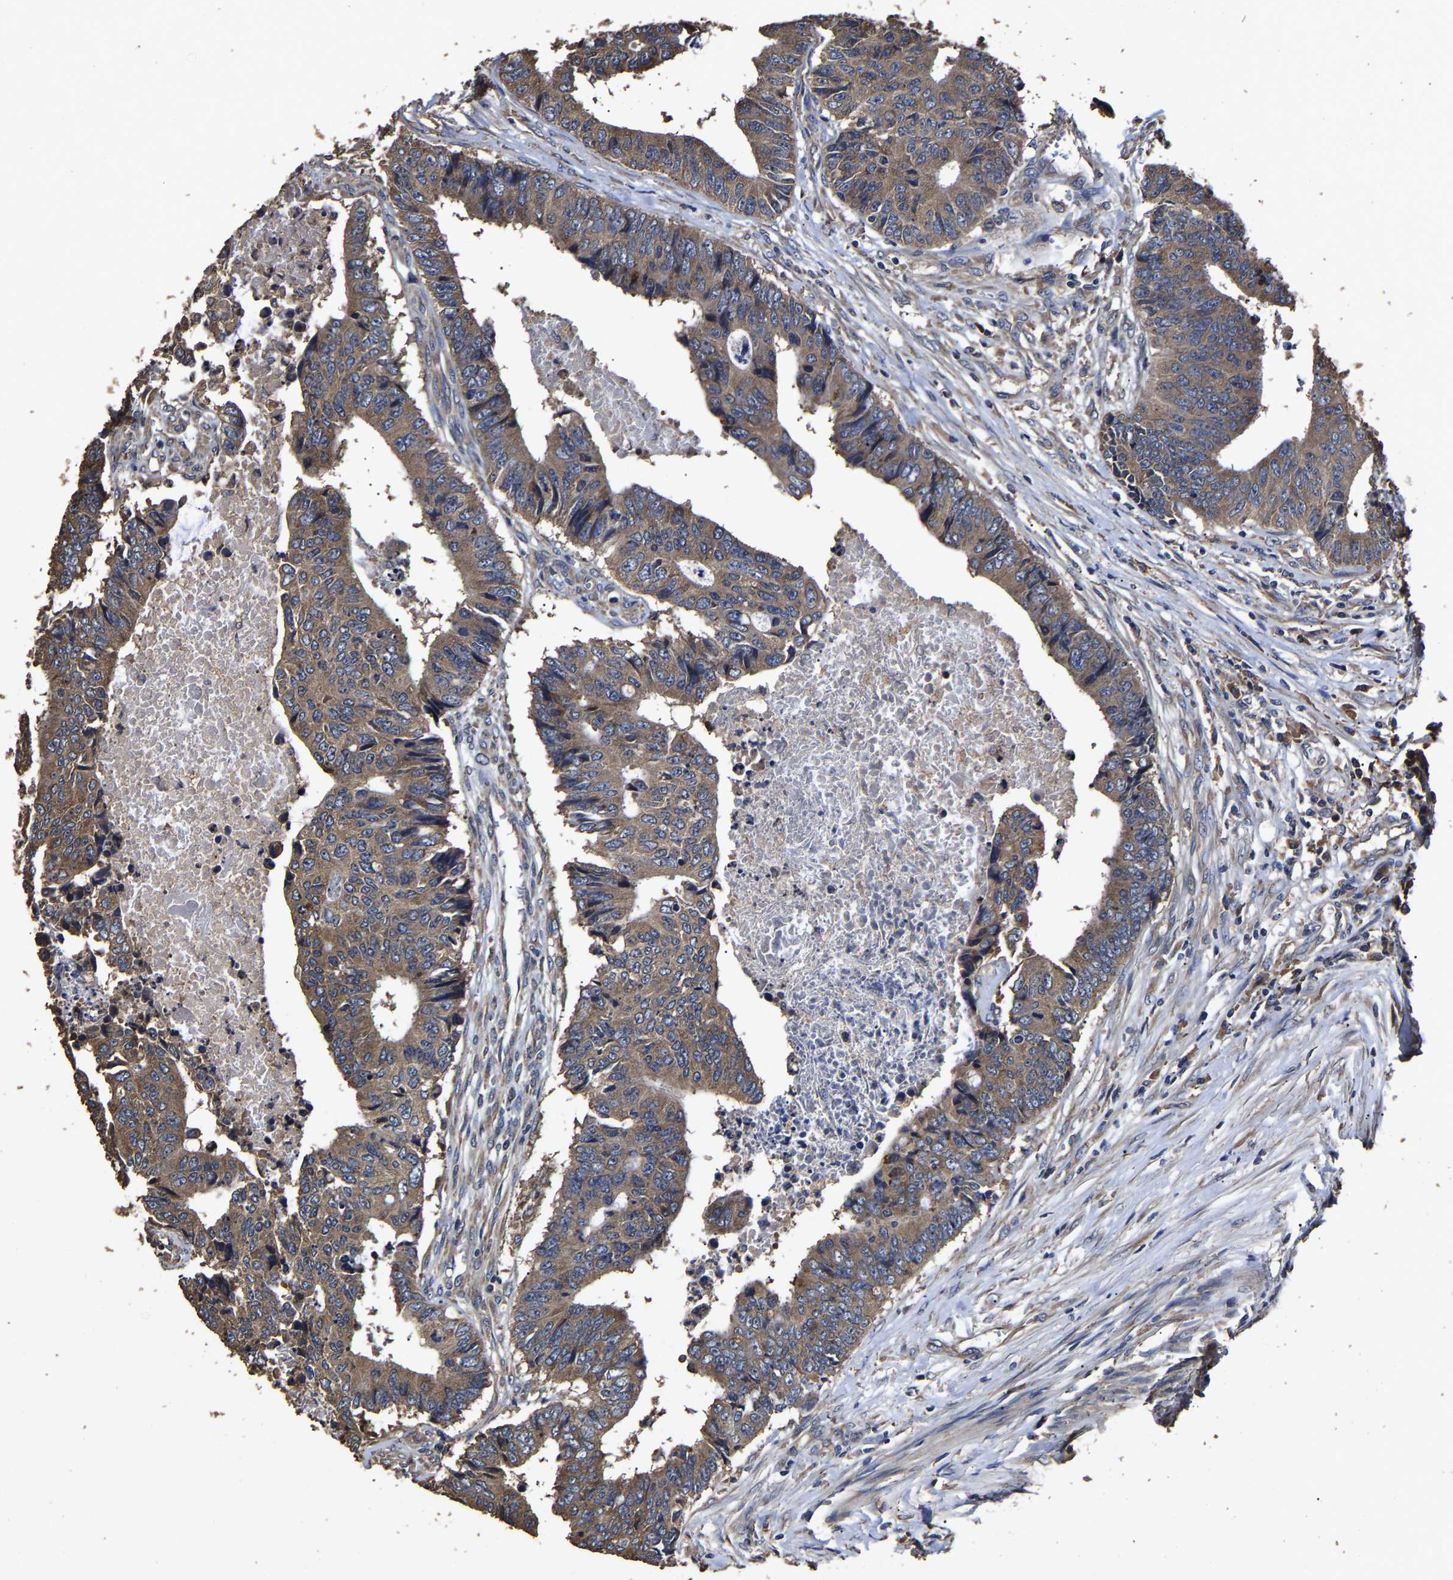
{"staining": {"intensity": "moderate", "quantity": ">75%", "location": "cytoplasmic/membranous"}, "tissue": "colorectal cancer", "cell_type": "Tumor cells", "image_type": "cancer", "snomed": [{"axis": "morphology", "description": "Adenocarcinoma, NOS"}, {"axis": "topography", "description": "Rectum"}], "caption": "Immunohistochemistry of adenocarcinoma (colorectal) exhibits medium levels of moderate cytoplasmic/membranous expression in approximately >75% of tumor cells.", "gene": "PPM1K", "patient": {"sex": "male", "age": 84}}